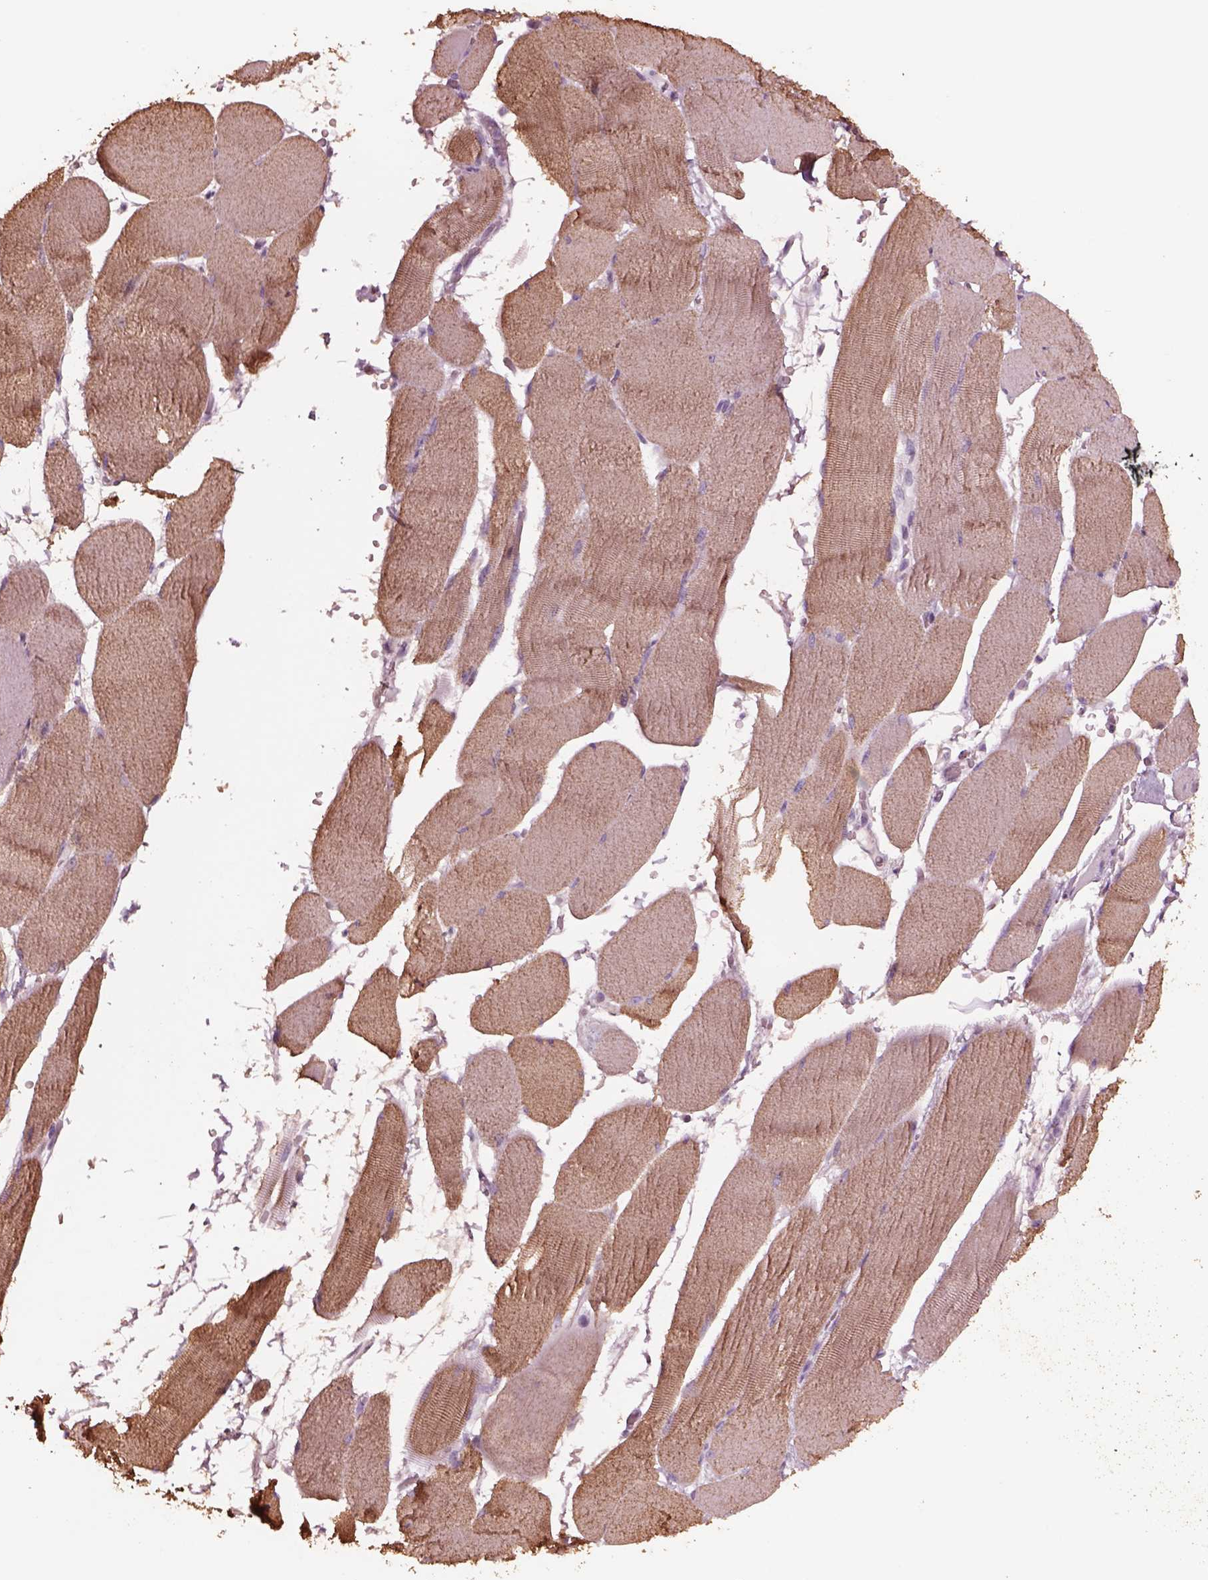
{"staining": {"intensity": "moderate", "quantity": ">75%", "location": "cytoplasmic/membranous"}, "tissue": "skeletal muscle", "cell_type": "Myocytes", "image_type": "normal", "snomed": [{"axis": "morphology", "description": "Normal tissue, NOS"}, {"axis": "topography", "description": "Skeletal muscle"}], "caption": "The photomicrograph displays a brown stain indicating the presence of a protein in the cytoplasmic/membranous of myocytes in skeletal muscle. (DAB (3,3'-diaminobenzidine) = brown stain, brightfield microscopy at high magnification).", "gene": "NMRK2", "patient": {"sex": "male", "age": 56}}